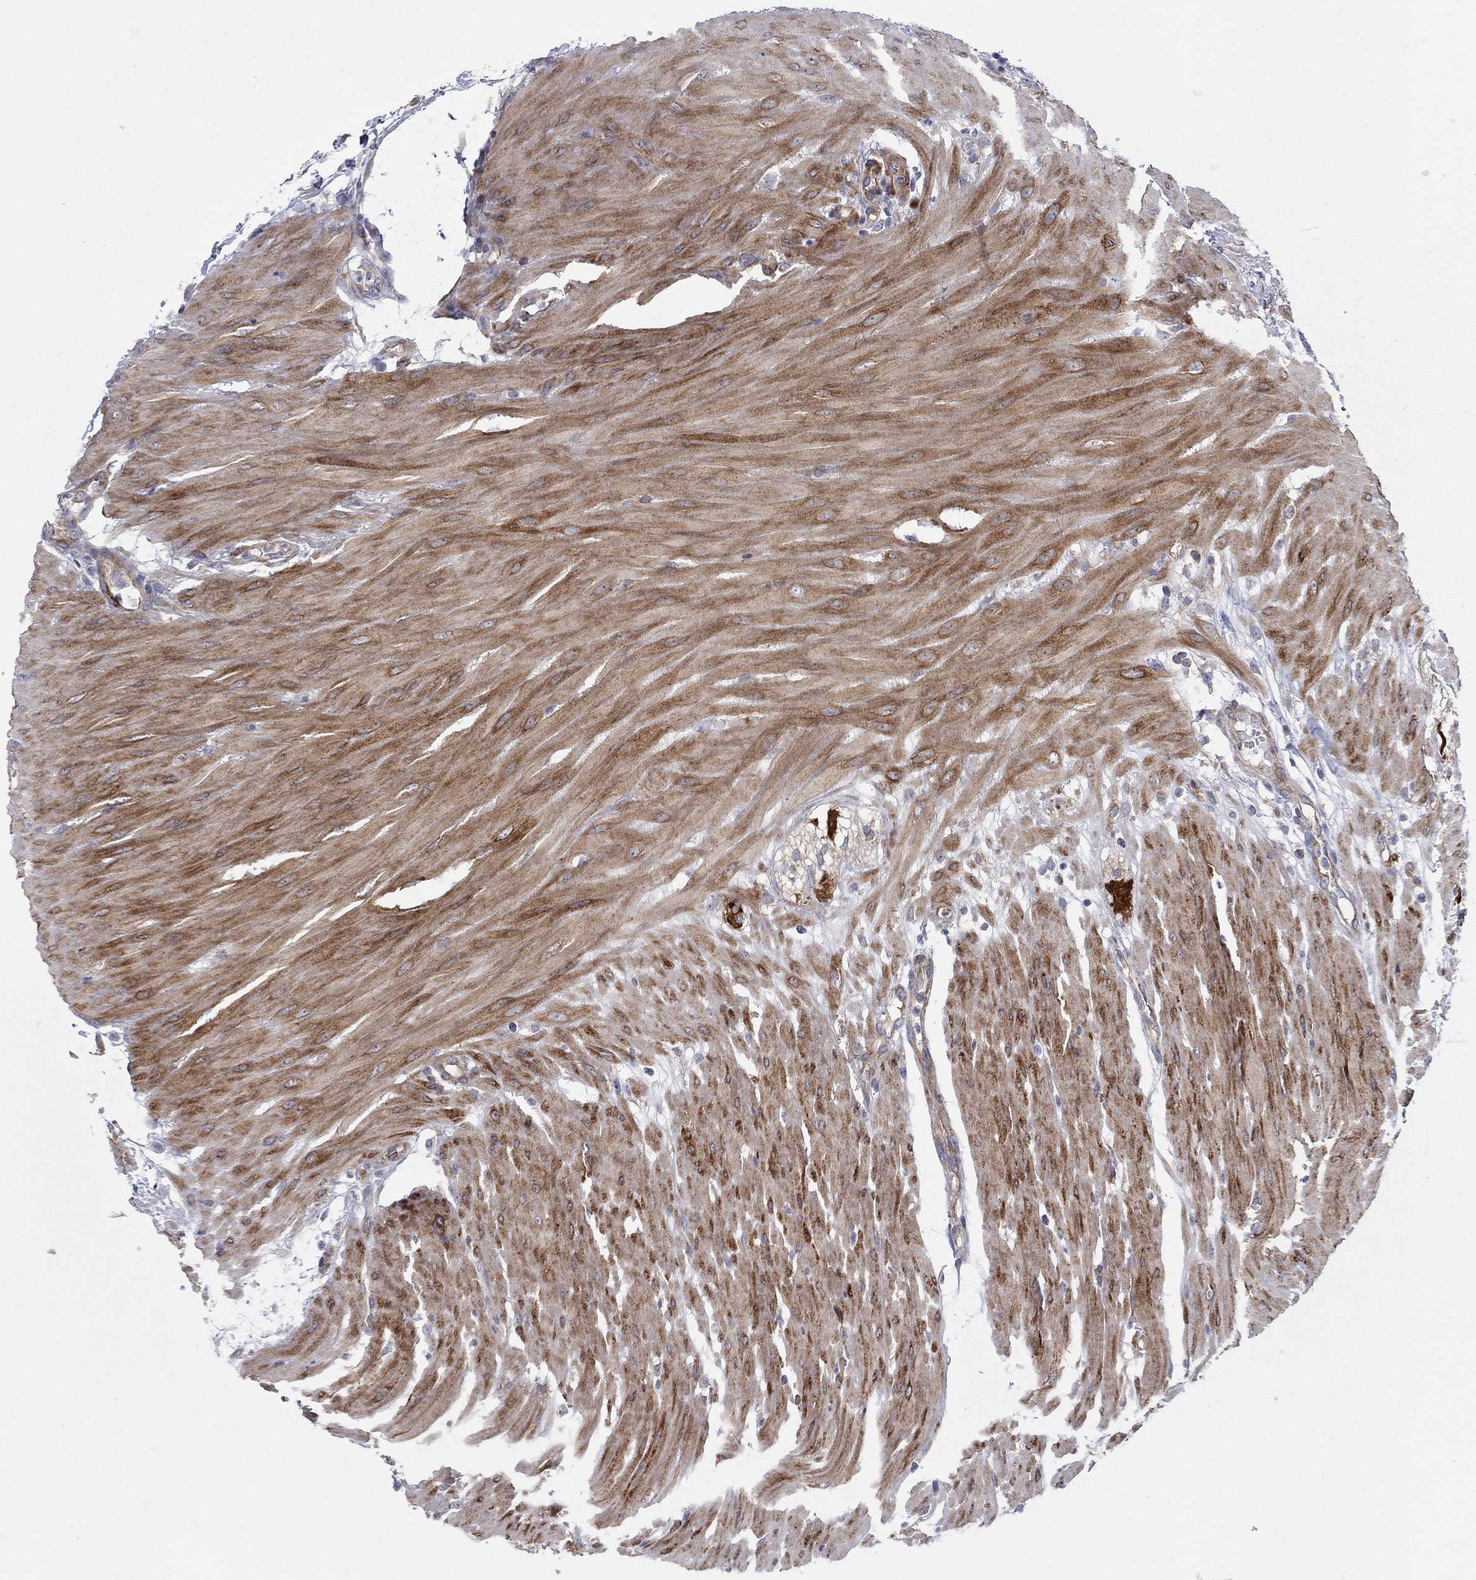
{"staining": {"intensity": "weak", "quantity": "25%-75%", "location": "cytoplasmic/membranous"}, "tissue": "colon", "cell_type": "Endothelial cells", "image_type": "normal", "snomed": [{"axis": "morphology", "description": "Normal tissue, NOS"}, {"axis": "morphology", "description": "Adenocarcinoma, NOS"}, {"axis": "topography", "description": "Colon"}], "caption": "The immunohistochemical stain shows weak cytoplasmic/membranous positivity in endothelial cells of benign colon.", "gene": "FXR1", "patient": {"sex": "male", "age": 65}}